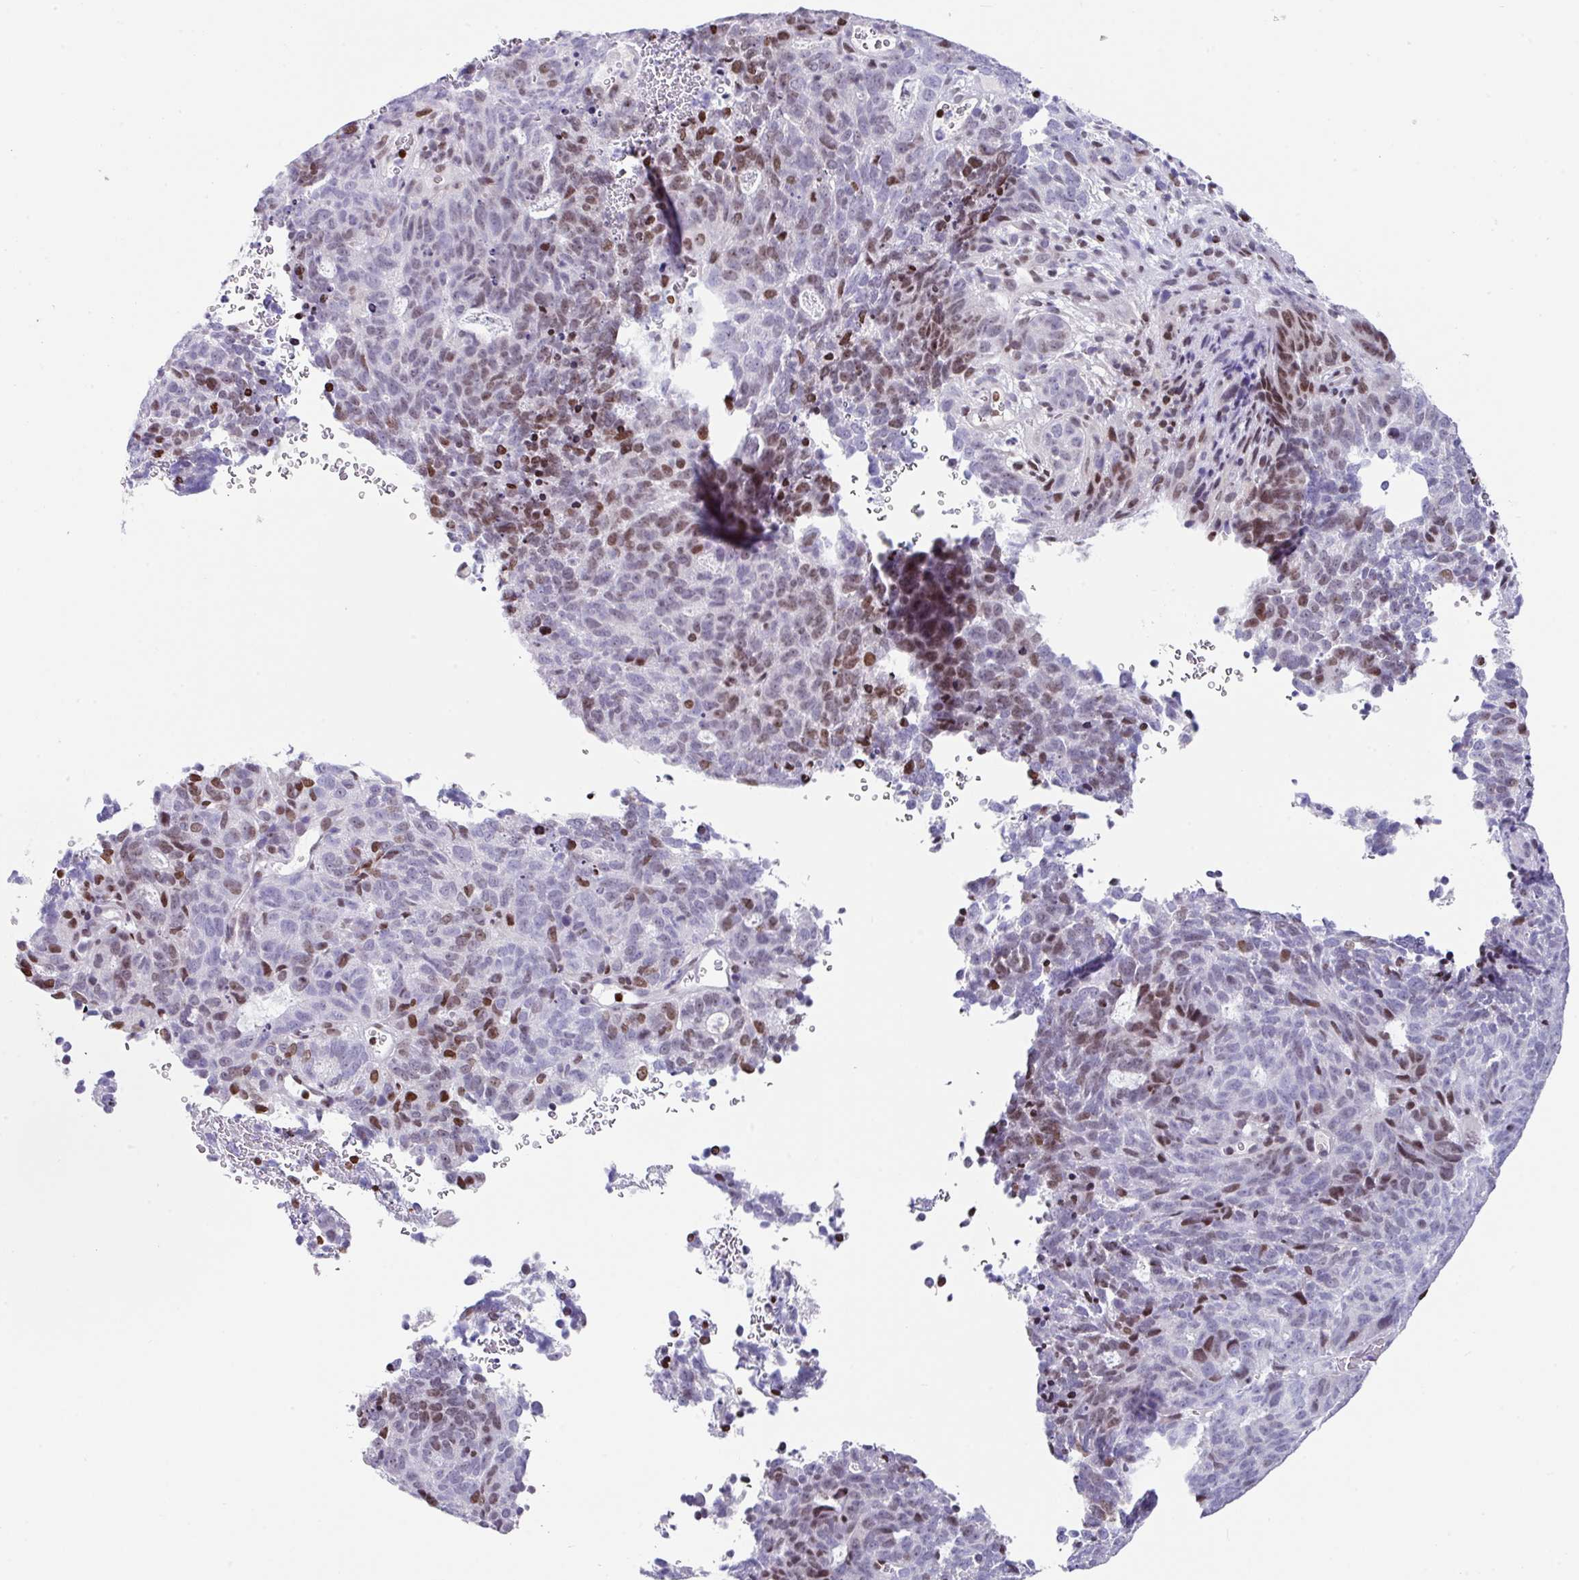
{"staining": {"intensity": "moderate", "quantity": "<25%", "location": "nuclear"}, "tissue": "cervical cancer", "cell_type": "Tumor cells", "image_type": "cancer", "snomed": [{"axis": "morphology", "description": "Adenocarcinoma, NOS"}, {"axis": "topography", "description": "Cervix"}], "caption": "Moderate nuclear expression is present in about <25% of tumor cells in cervical cancer (adenocarcinoma). Nuclei are stained in blue.", "gene": "TCF3", "patient": {"sex": "female", "age": 38}}